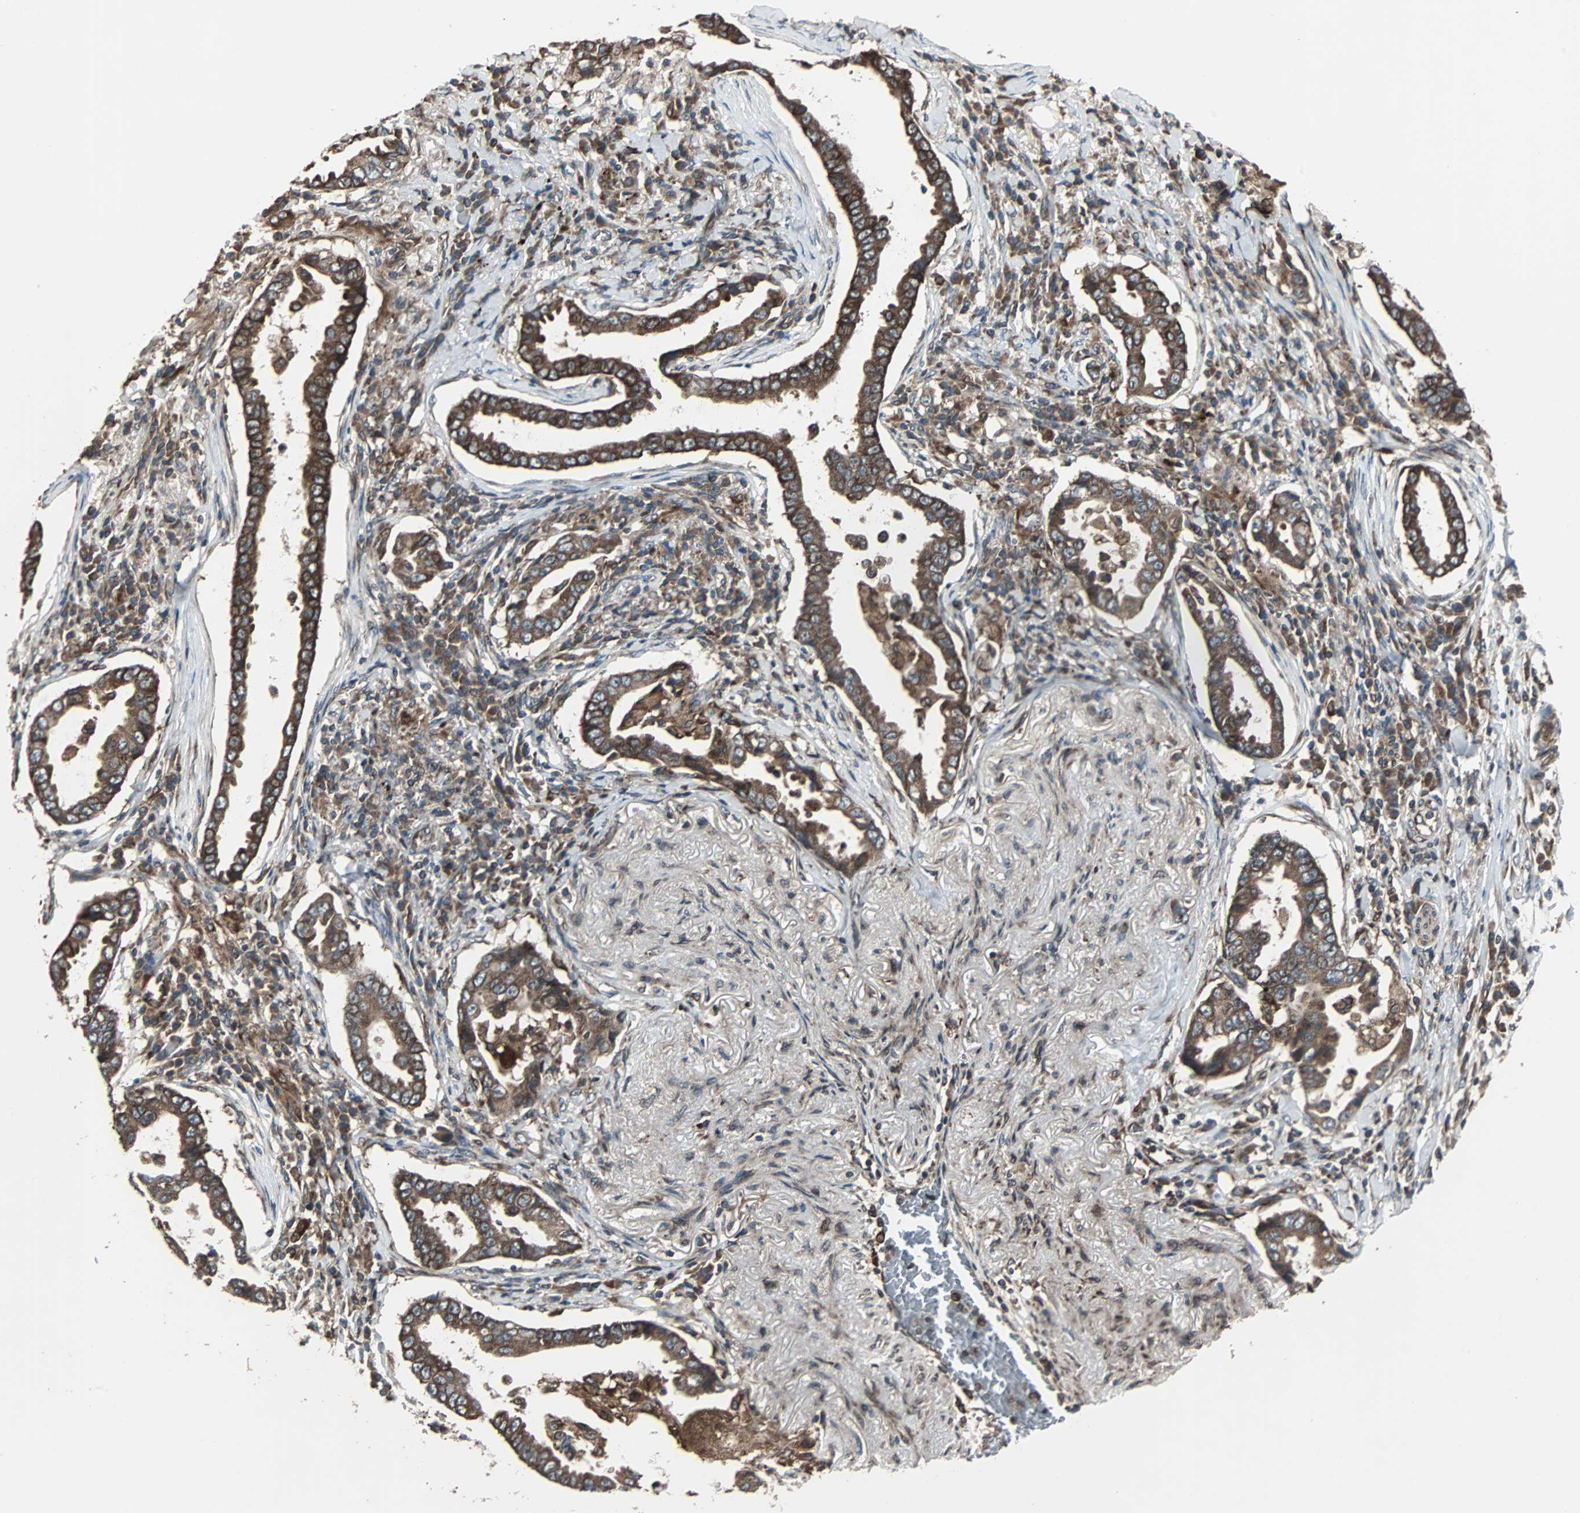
{"staining": {"intensity": "strong", "quantity": ">75%", "location": "cytoplasmic/membranous"}, "tissue": "lung cancer", "cell_type": "Tumor cells", "image_type": "cancer", "snomed": [{"axis": "morphology", "description": "Normal tissue, NOS"}, {"axis": "morphology", "description": "Inflammation, NOS"}, {"axis": "morphology", "description": "Adenocarcinoma, NOS"}, {"axis": "topography", "description": "Lung"}], "caption": "A brown stain highlights strong cytoplasmic/membranous positivity of a protein in lung cancer tumor cells. The staining was performed using DAB, with brown indicating positive protein expression. Nuclei are stained blue with hematoxylin.", "gene": "RAB7A", "patient": {"sex": "female", "age": 64}}